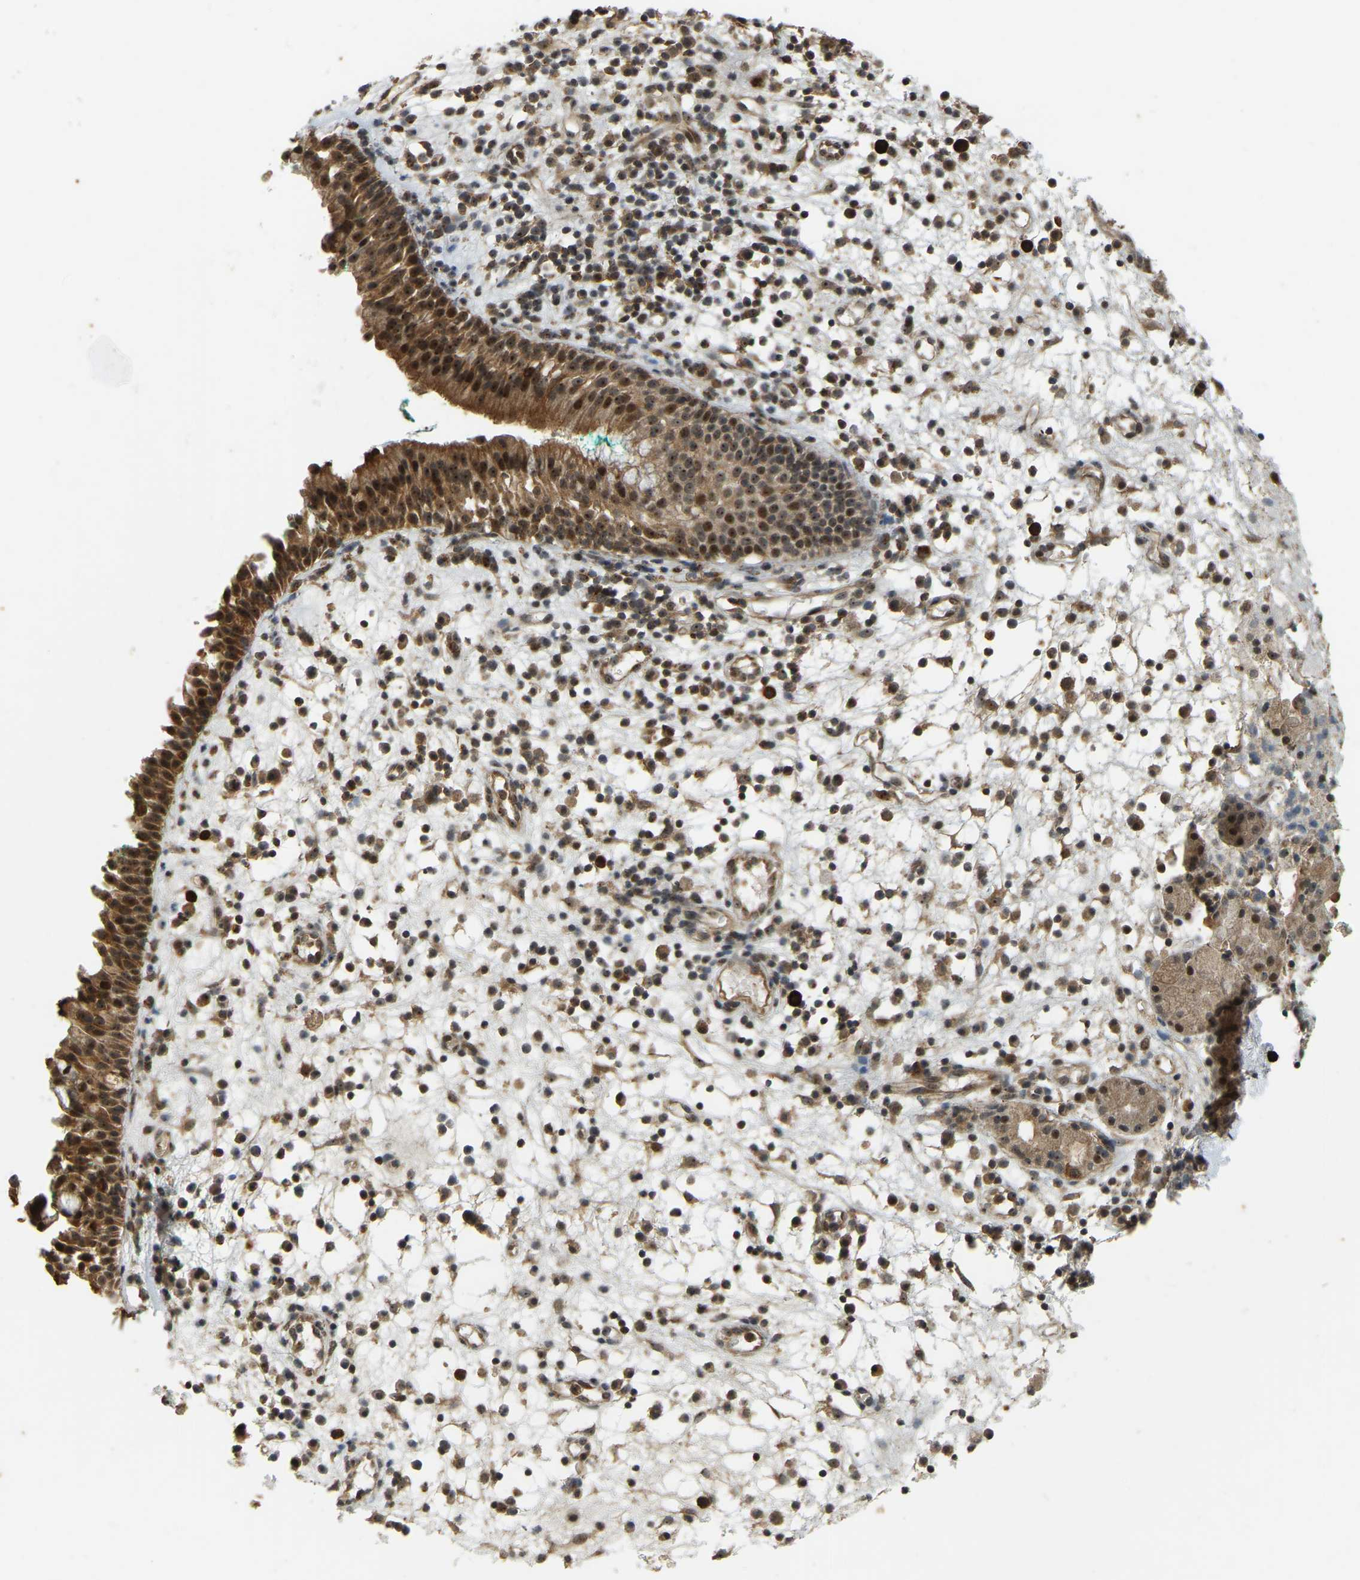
{"staining": {"intensity": "moderate", "quantity": ">75%", "location": "cytoplasmic/membranous,nuclear"}, "tissue": "nasopharynx", "cell_type": "Respiratory epithelial cells", "image_type": "normal", "snomed": [{"axis": "morphology", "description": "Normal tissue, NOS"}, {"axis": "morphology", "description": "Basal cell carcinoma"}, {"axis": "topography", "description": "Cartilage tissue"}, {"axis": "topography", "description": "Nasopharynx"}, {"axis": "topography", "description": "Oral tissue"}], "caption": "Immunohistochemistry (DAB (3,3'-diaminobenzidine)) staining of normal nasopharynx reveals moderate cytoplasmic/membranous,nuclear protein positivity in about >75% of respiratory epithelial cells. (IHC, brightfield microscopy, high magnification).", "gene": "BRF2", "patient": {"sex": "female", "age": 77}}